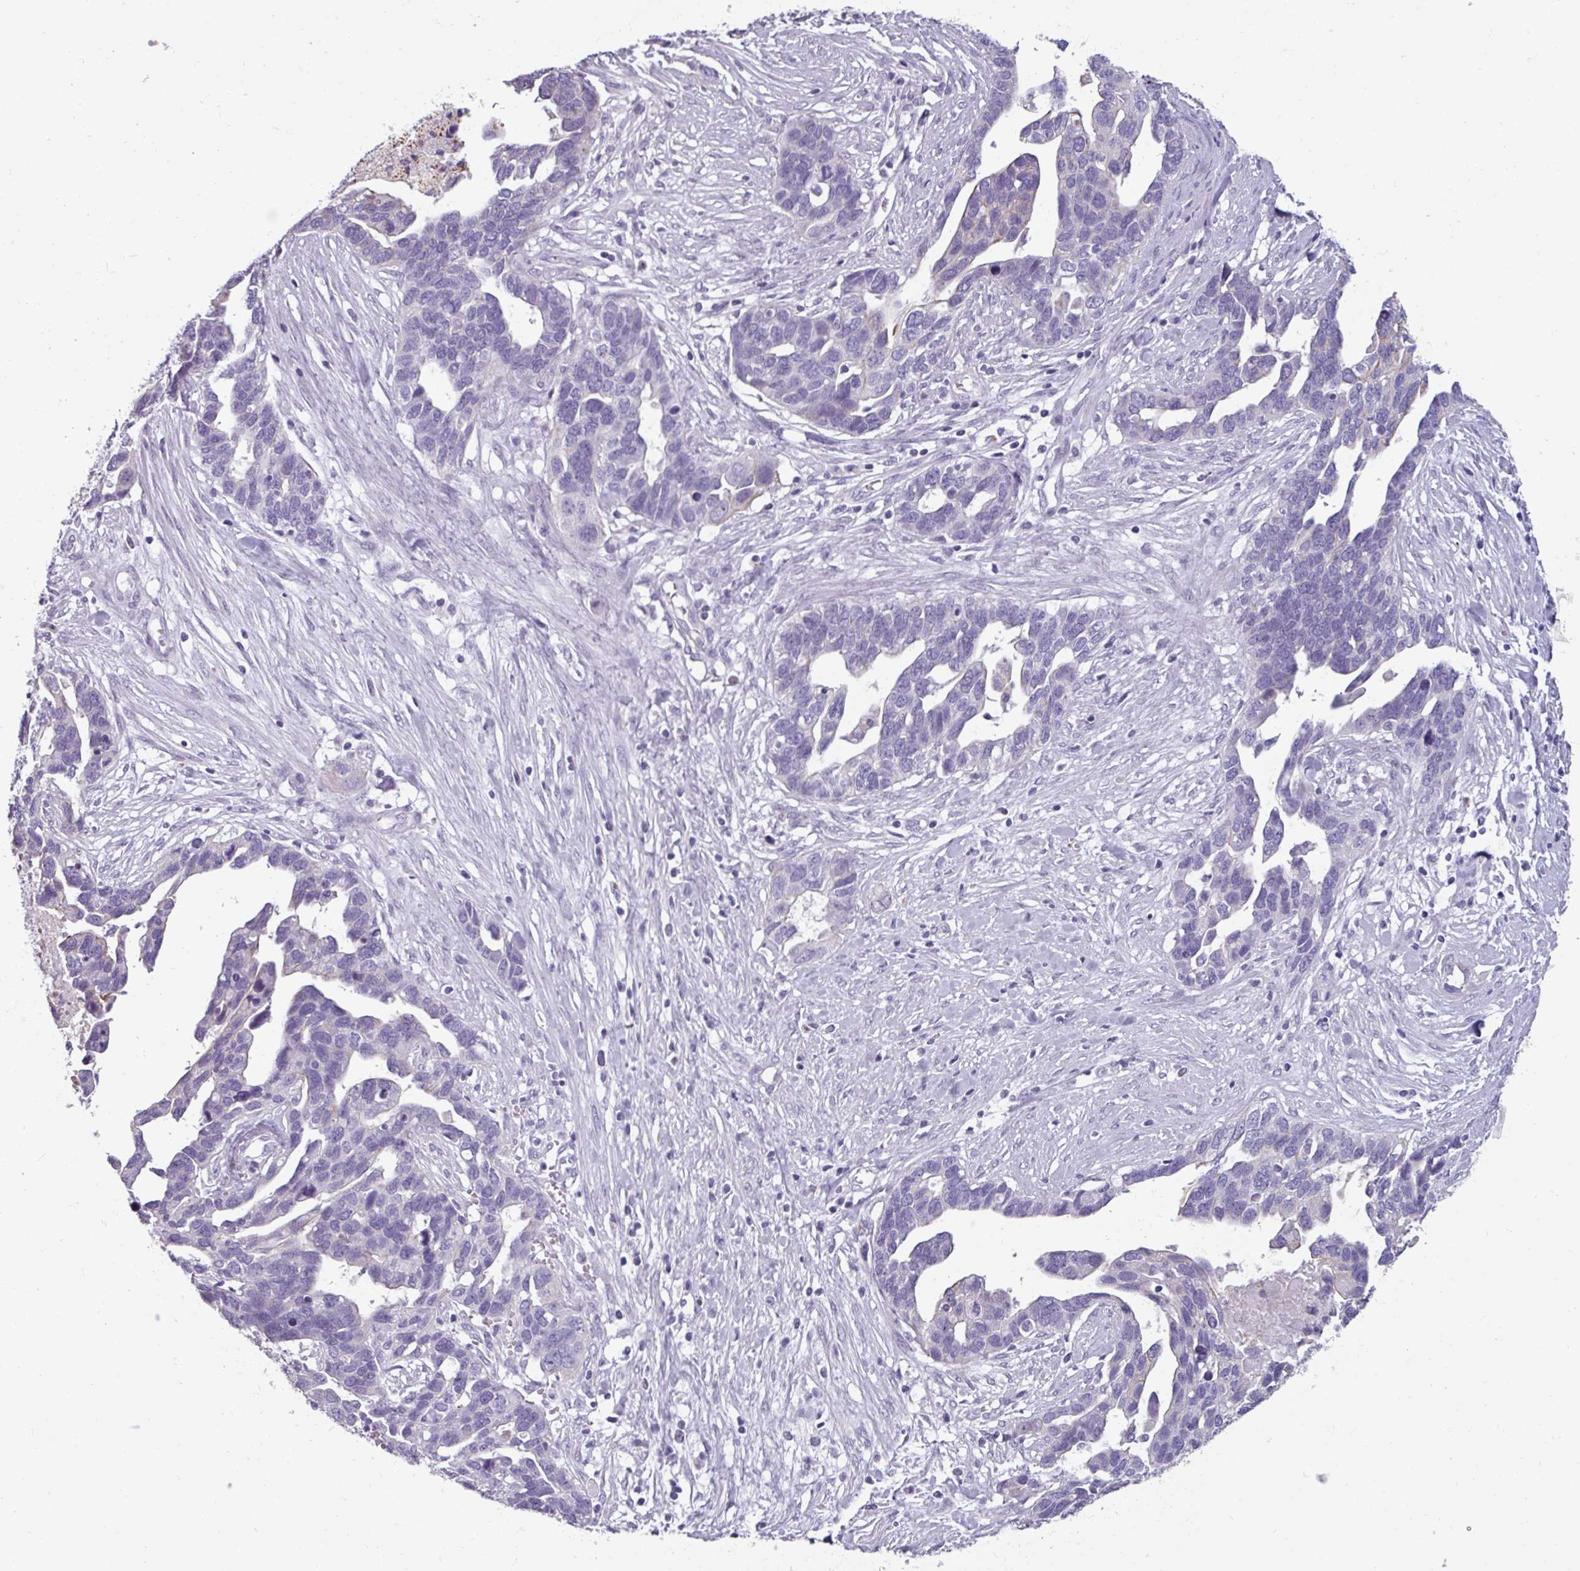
{"staining": {"intensity": "negative", "quantity": "none", "location": "none"}, "tissue": "ovarian cancer", "cell_type": "Tumor cells", "image_type": "cancer", "snomed": [{"axis": "morphology", "description": "Cystadenocarcinoma, serous, NOS"}, {"axis": "topography", "description": "Ovary"}], "caption": "Immunohistochemistry of human ovarian cancer (serous cystadenocarcinoma) exhibits no staining in tumor cells.", "gene": "SPESP1", "patient": {"sex": "female", "age": 54}}